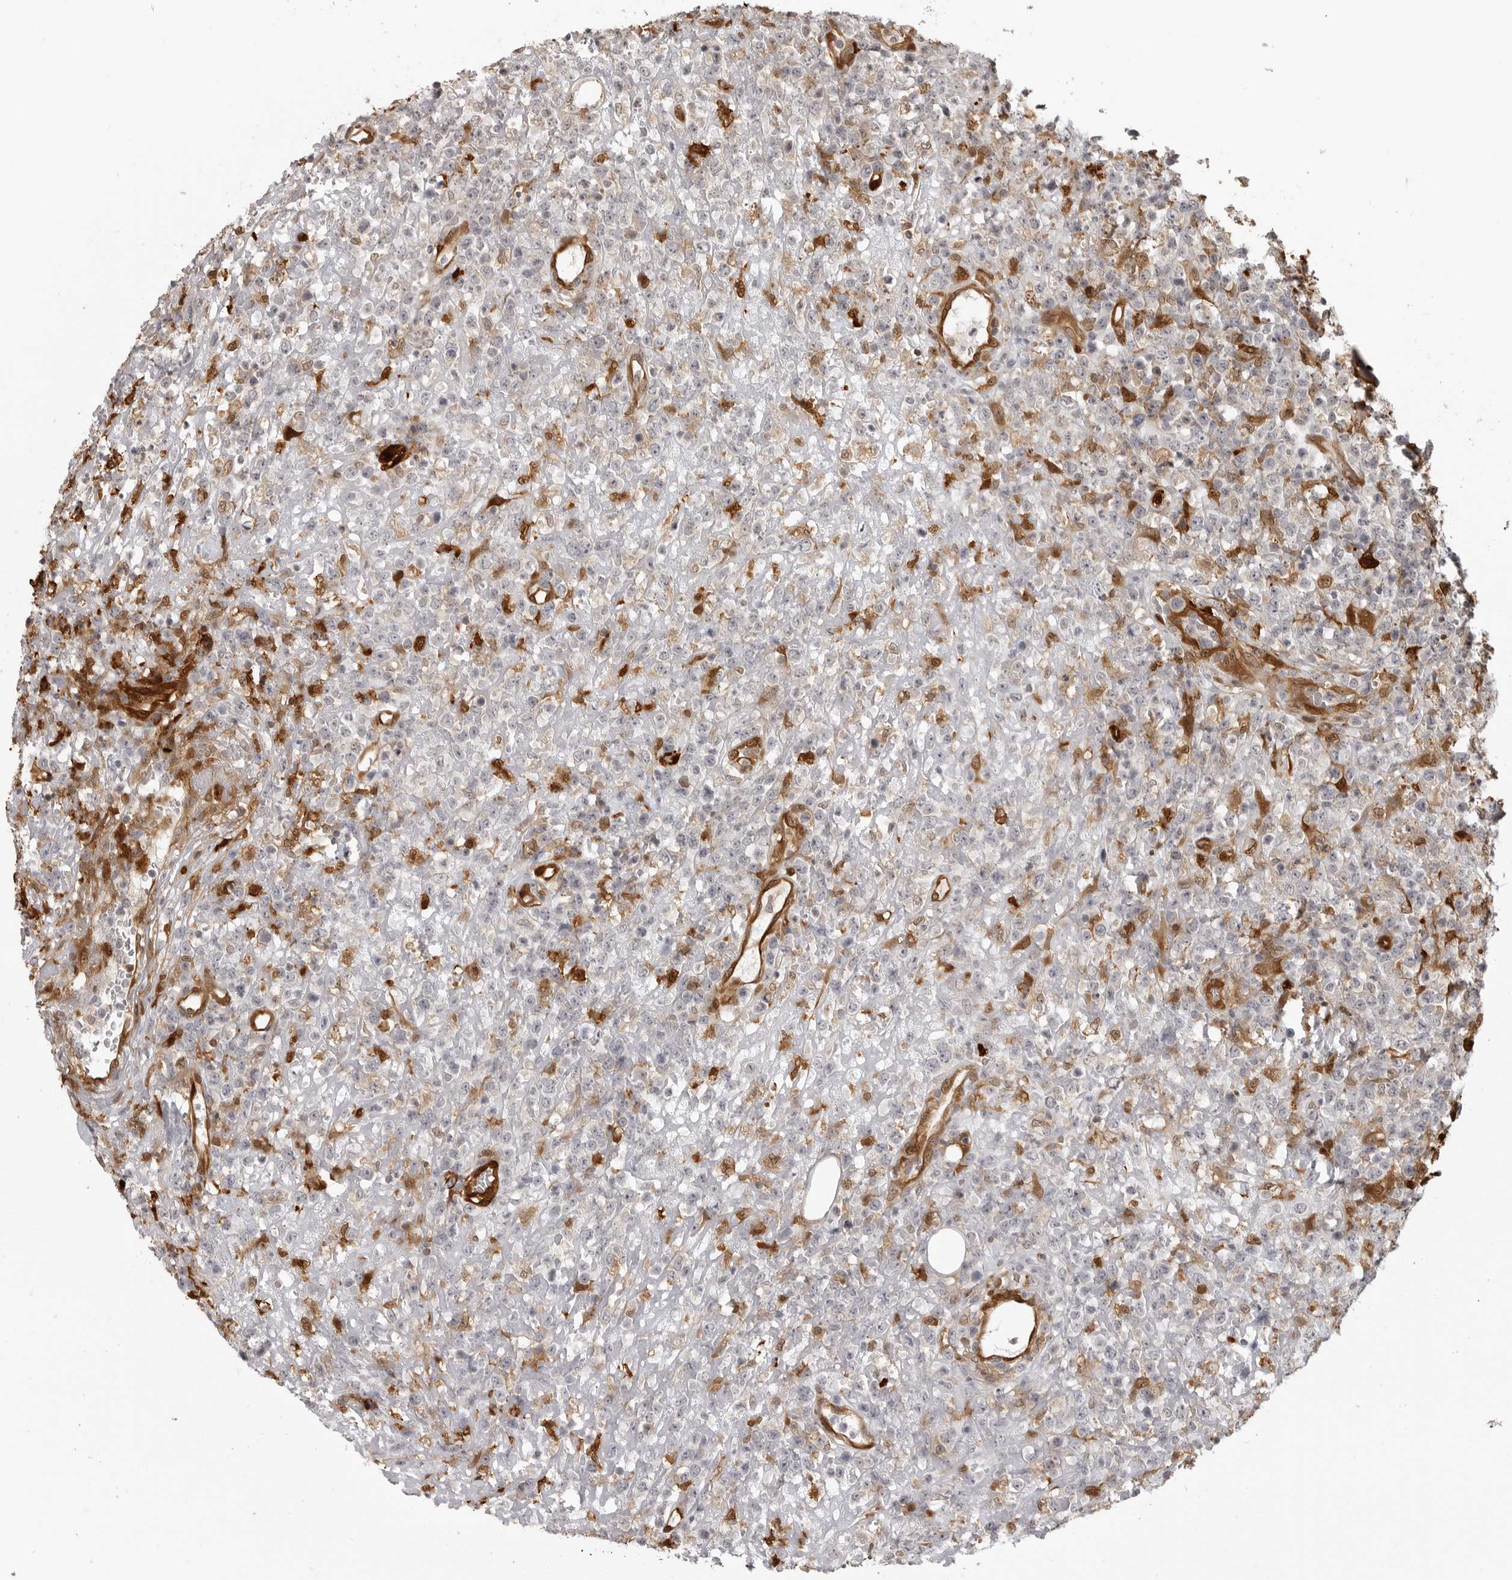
{"staining": {"intensity": "negative", "quantity": "none", "location": "none"}, "tissue": "lymphoma", "cell_type": "Tumor cells", "image_type": "cancer", "snomed": [{"axis": "morphology", "description": "Malignant lymphoma, non-Hodgkin's type, High grade"}, {"axis": "topography", "description": "Colon"}], "caption": "This is a image of IHC staining of lymphoma, which shows no staining in tumor cells.", "gene": "IDO1", "patient": {"sex": "female", "age": 53}}